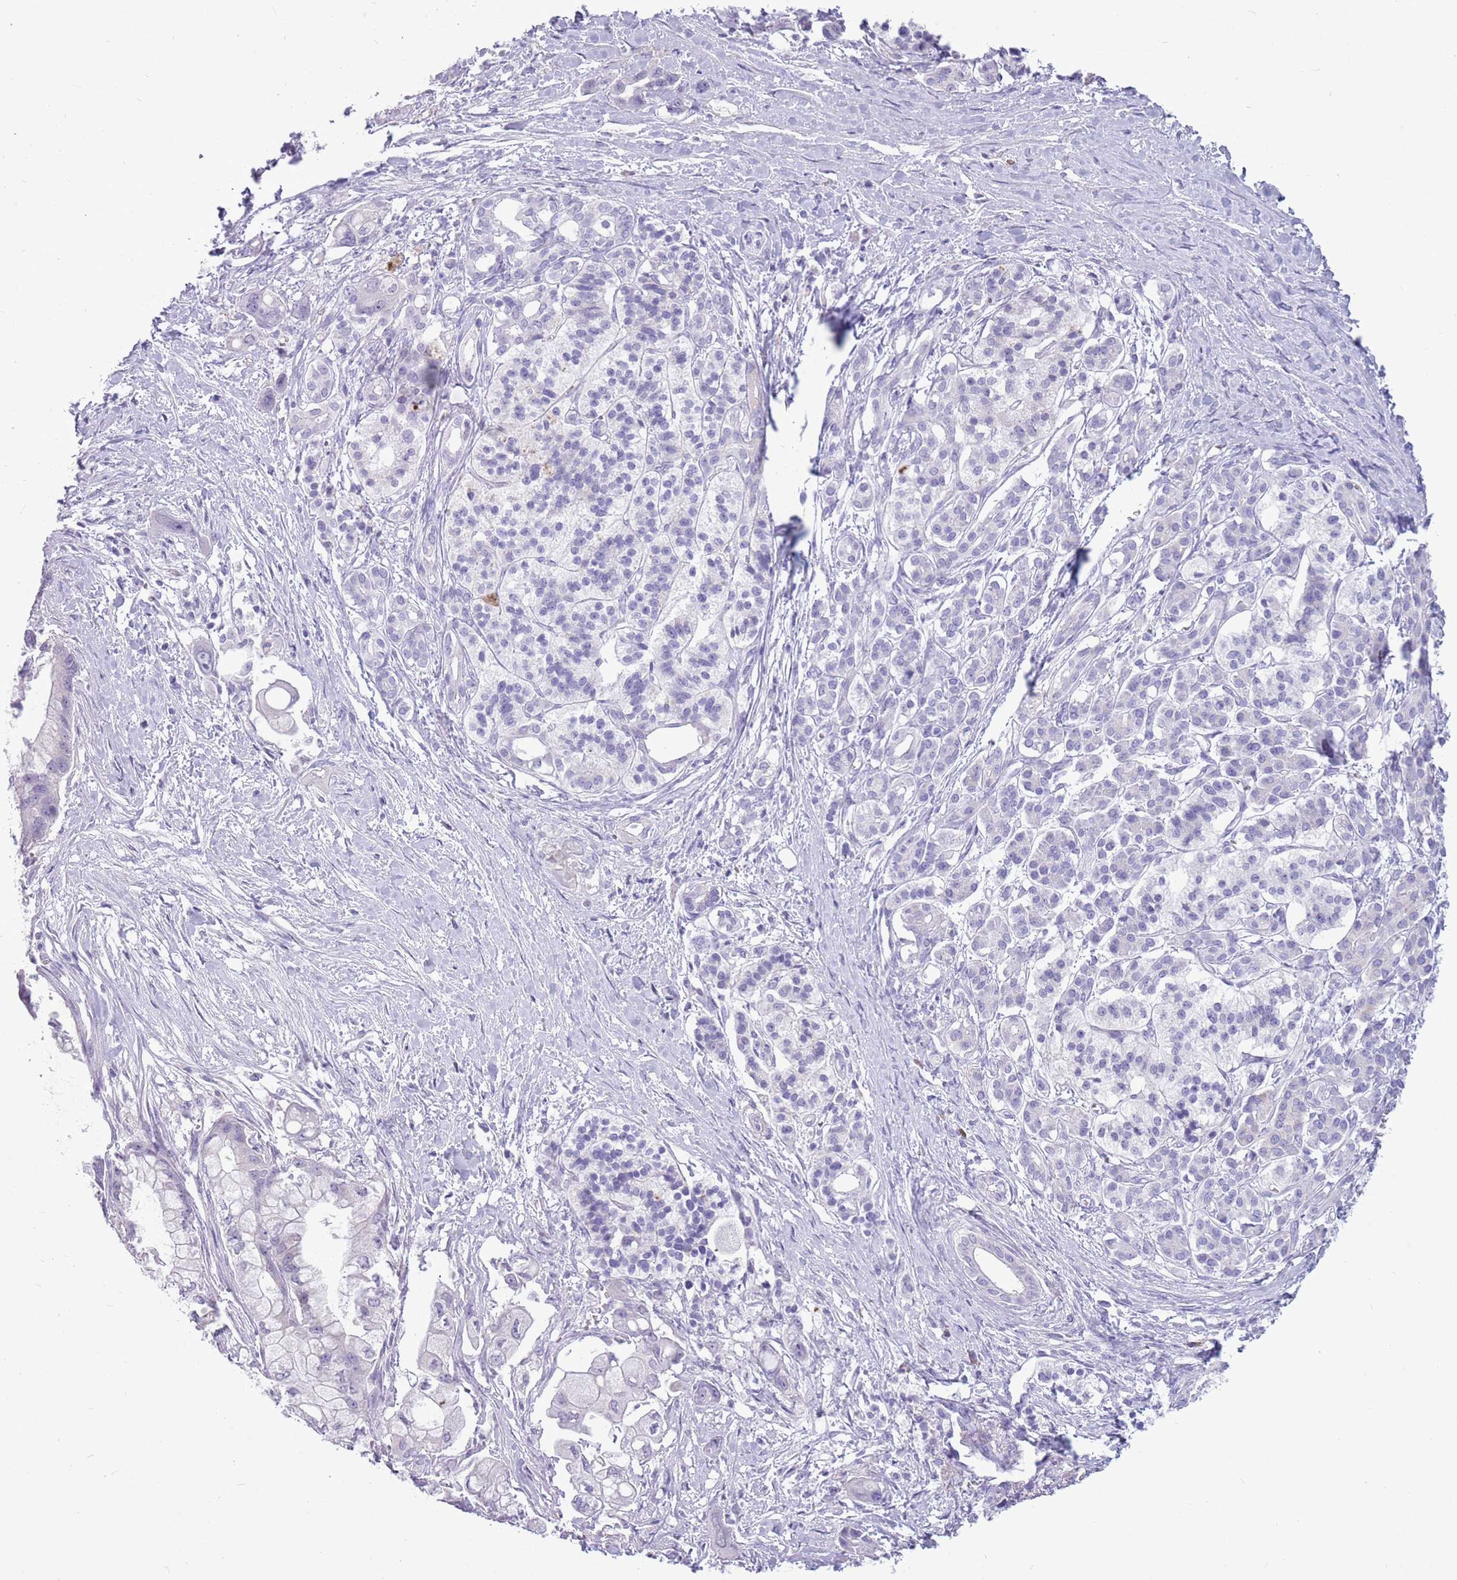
{"staining": {"intensity": "negative", "quantity": "none", "location": "none"}, "tissue": "pancreatic cancer", "cell_type": "Tumor cells", "image_type": "cancer", "snomed": [{"axis": "morphology", "description": "Adenocarcinoma, NOS"}, {"axis": "topography", "description": "Pancreas"}], "caption": "Tumor cells are negative for brown protein staining in adenocarcinoma (pancreatic).", "gene": "ZNF425", "patient": {"sex": "male", "age": 68}}